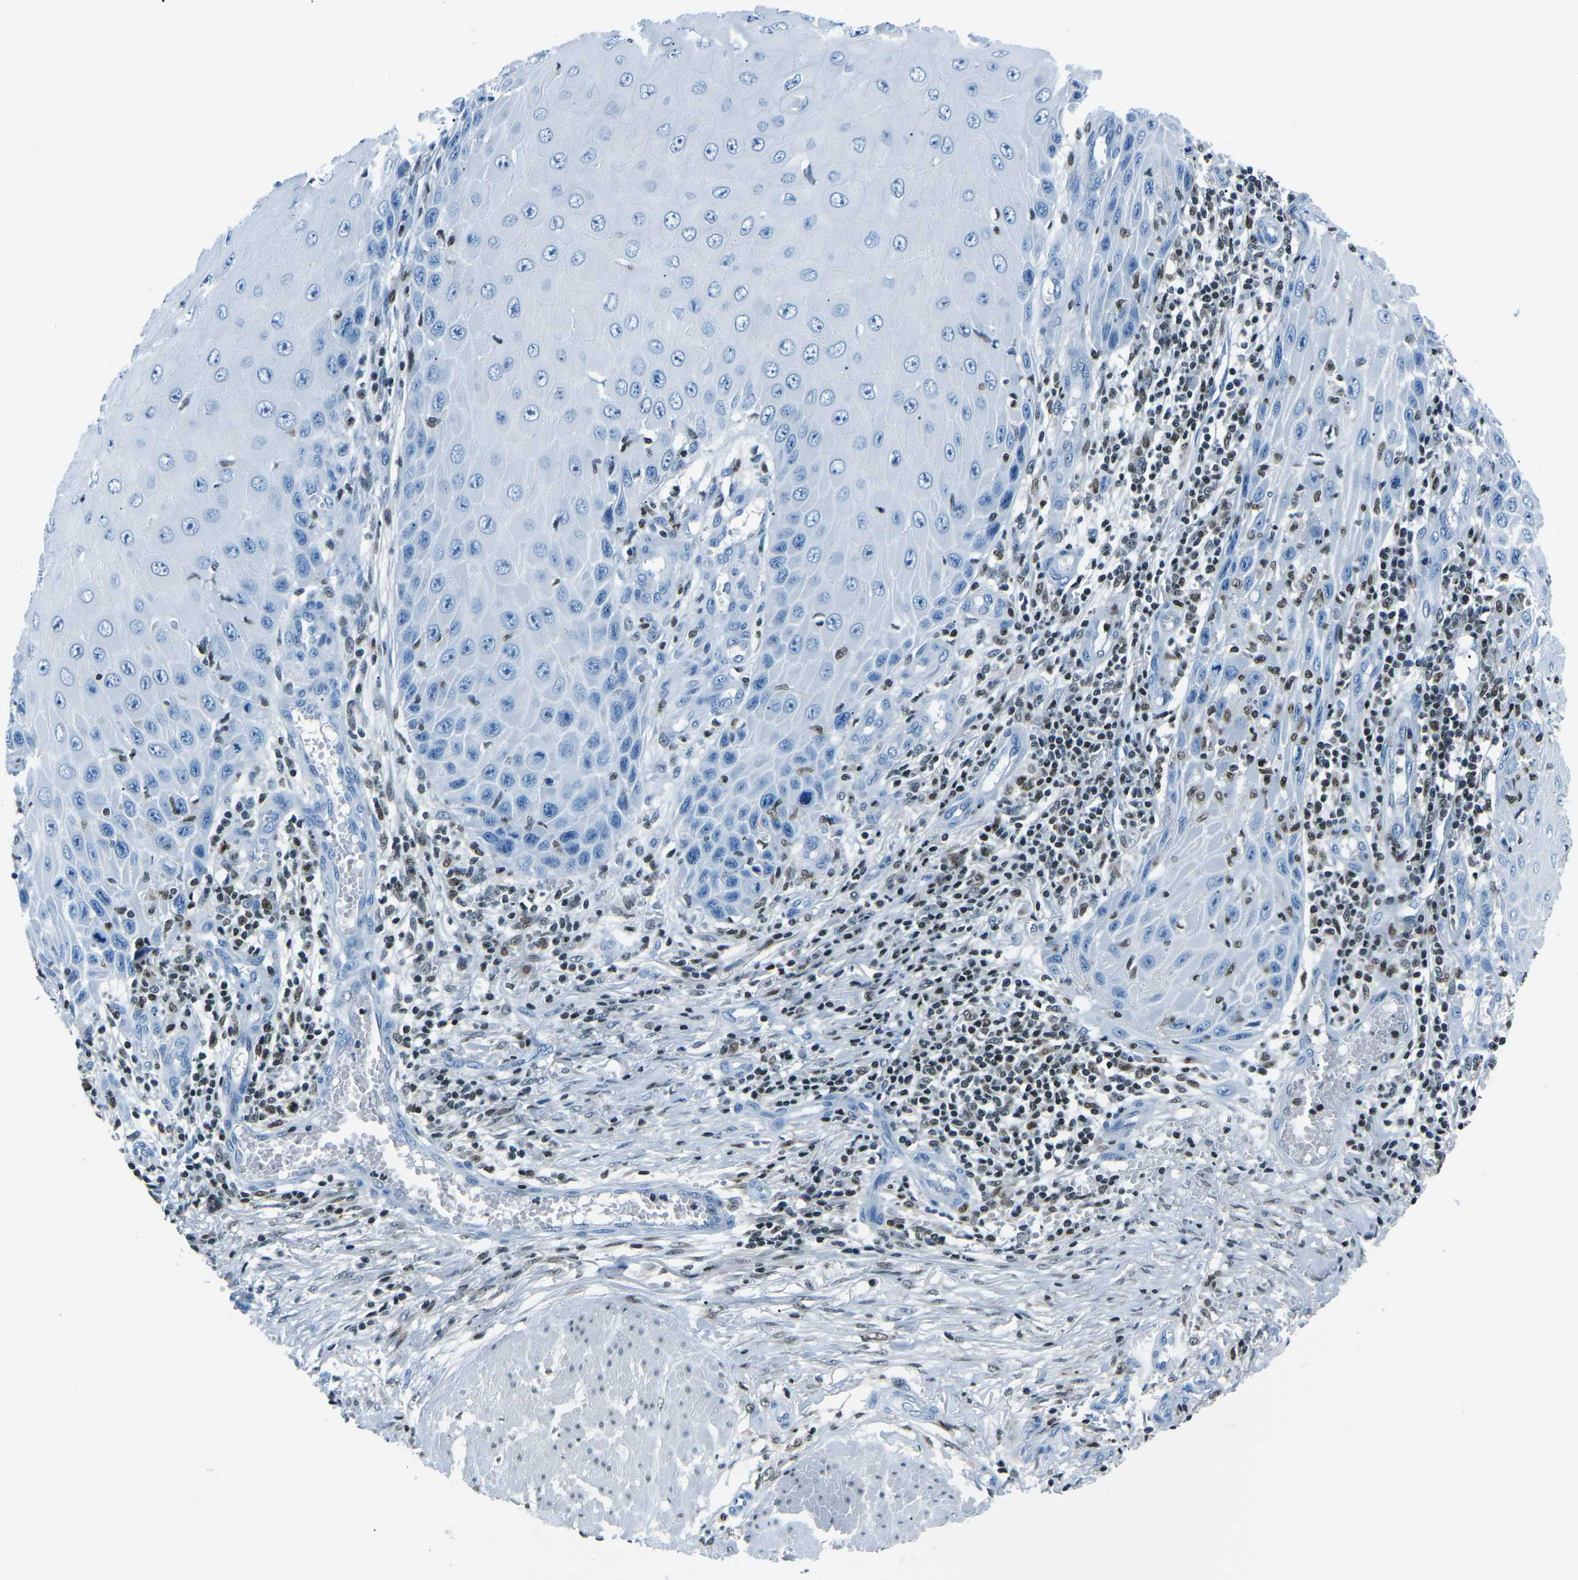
{"staining": {"intensity": "negative", "quantity": "none", "location": "none"}, "tissue": "skin cancer", "cell_type": "Tumor cells", "image_type": "cancer", "snomed": [{"axis": "morphology", "description": "Squamous cell carcinoma, NOS"}, {"axis": "topography", "description": "Skin"}], "caption": "An IHC micrograph of skin cancer (squamous cell carcinoma) is shown. There is no staining in tumor cells of skin cancer (squamous cell carcinoma).", "gene": "CELF2", "patient": {"sex": "female", "age": 73}}